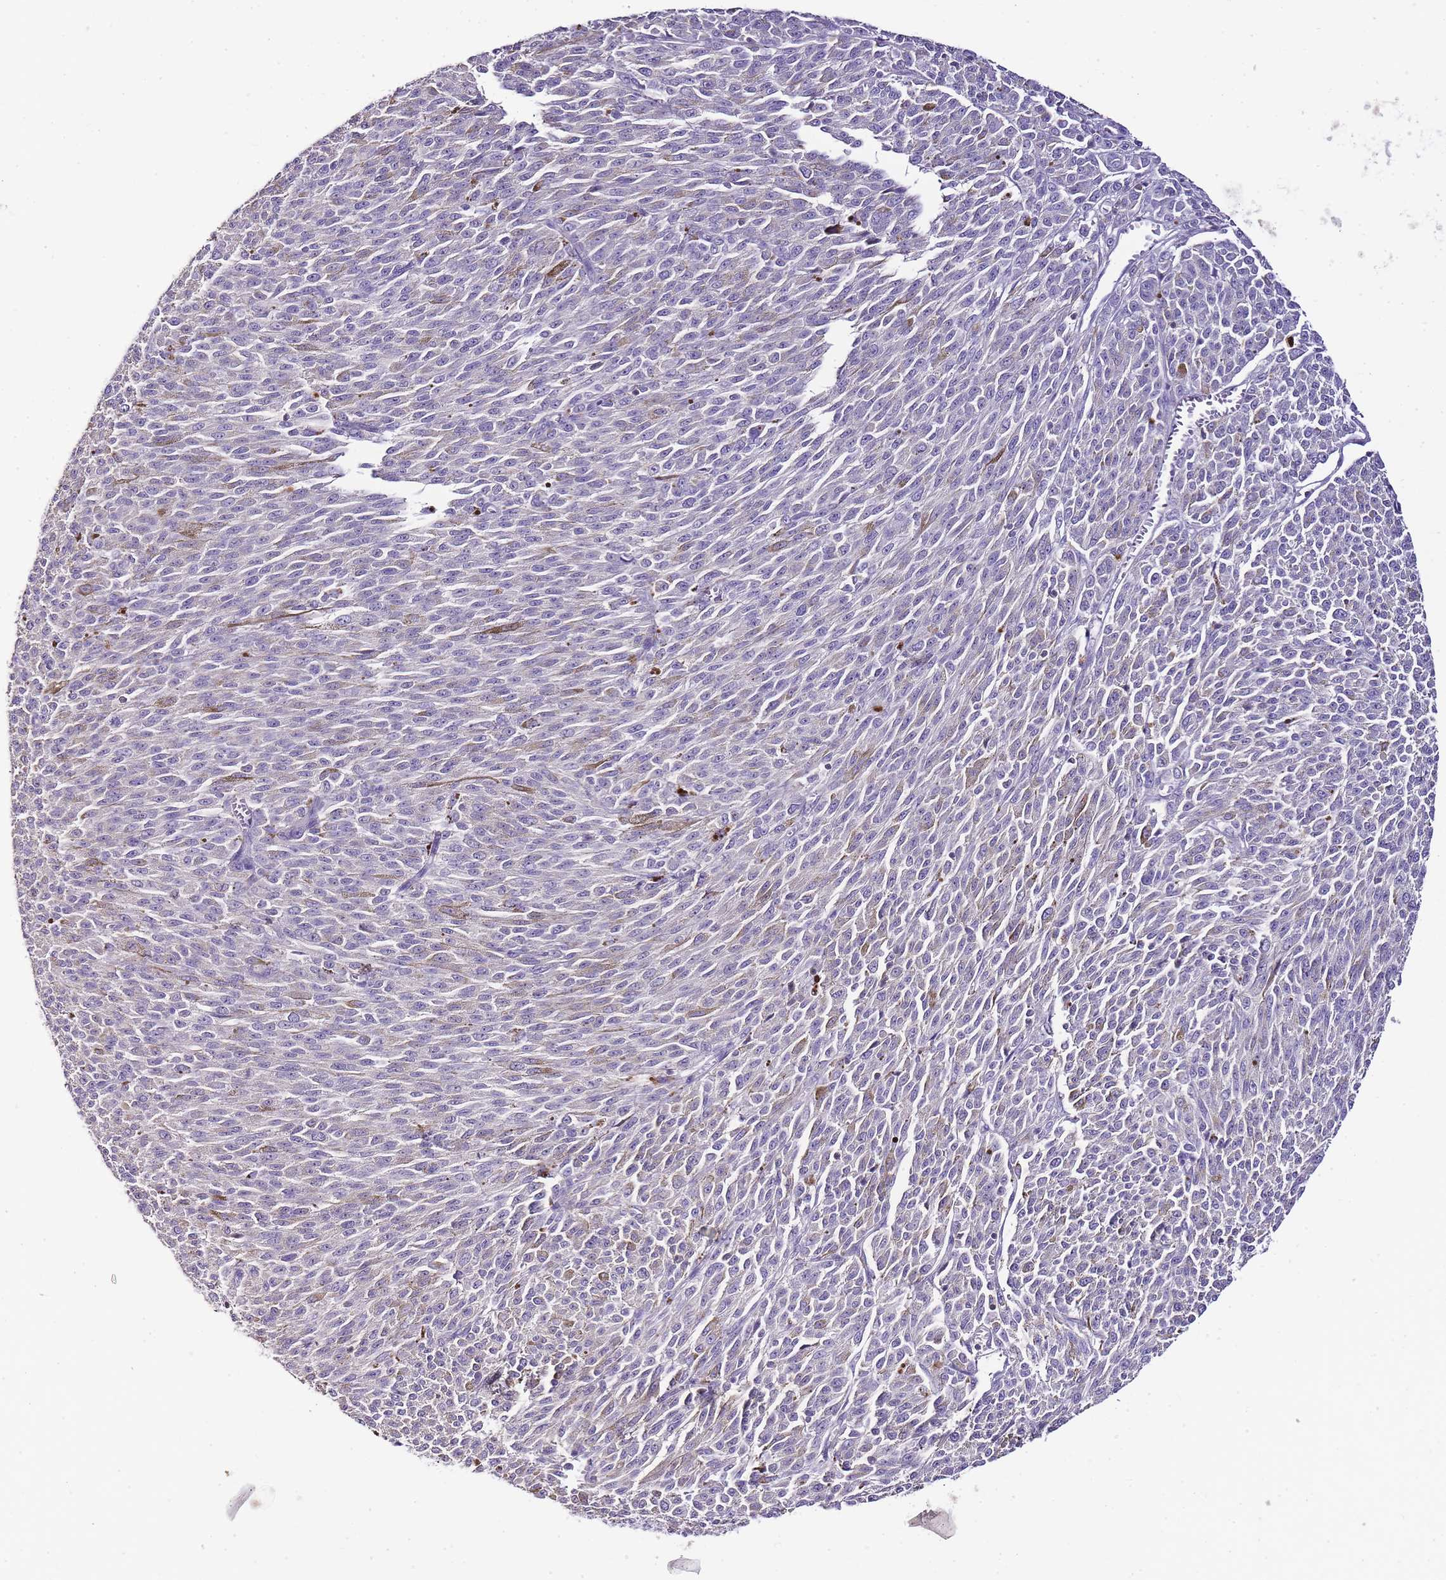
{"staining": {"intensity": "negative", "quantity": "none", "location": "none"}, "tissue": "melanoma", "cell_type": "Tumor cells", "image_type": "cancer", "snomed": [{"axis": "morphology", "description": "Malignant melanoma, NOS"}, {"axis": "topography", "description": "Skin"}], "caption": "There is no significant expression in tumor cells of malignant melanoma.", "gene": "ZBP1", "patient": {"sex": "female", "age": 52}}